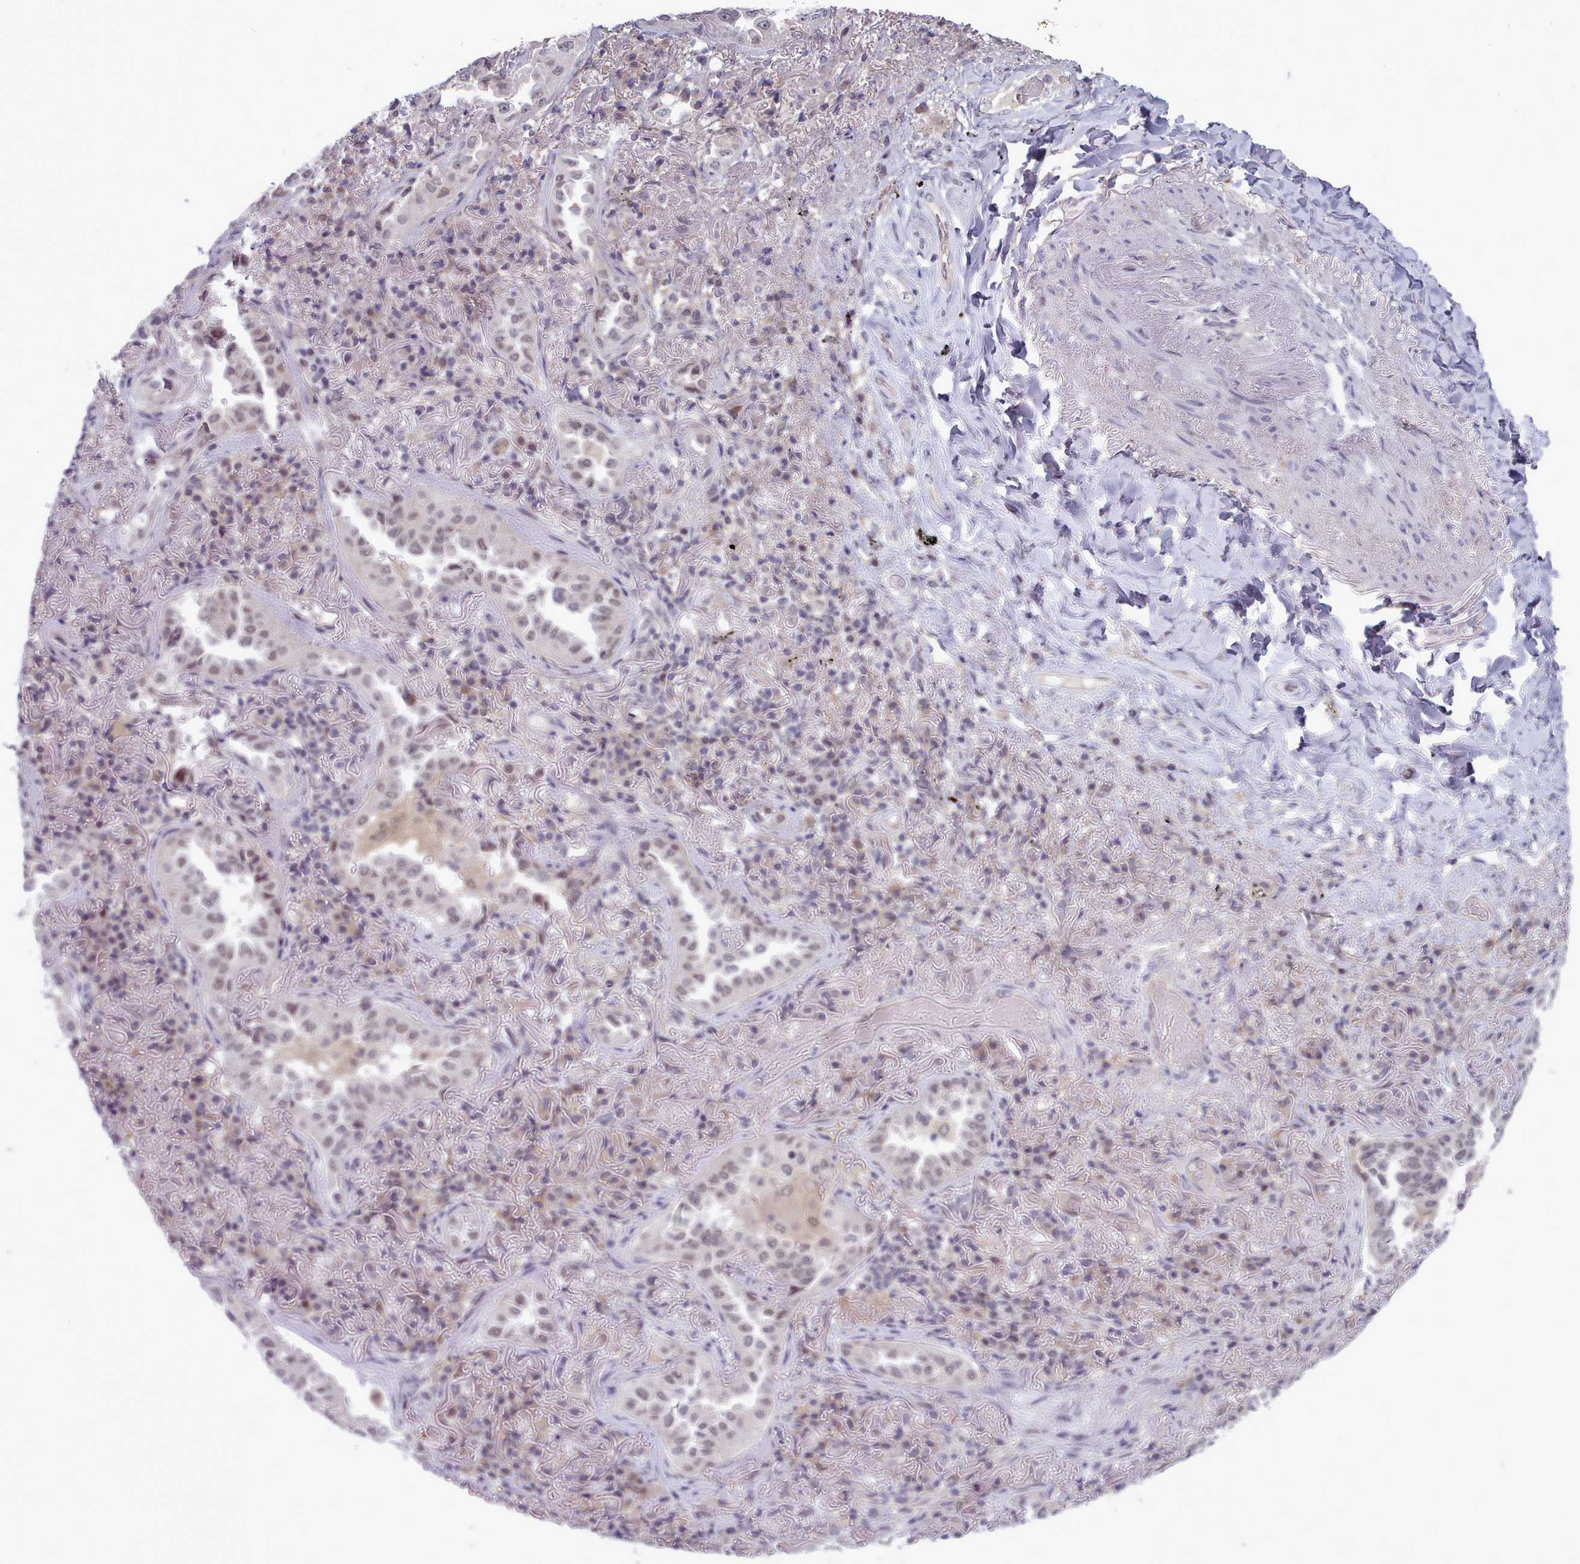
{"staining": {"intensity": "weak", "quantity": "25%-75%", "location": "nuclear"}, "tissue": "lung cancer", "cell_type": "Tumor cells", "image_type": "cancer", "snomed": [{"axis": "morphology", "description": "Adenocarcinoma, NOS"}, {"axis": "topography", "description": "Lung"}], "caption": "DAB (3,3'-diaminobenzidine) immunohistochemical staining of human lung cancer (adenocarcinoma) demonstrates weak nuclear protein expression in about 25%-75% of tumor cells. The staining was performed using DAB (3,3'-diaminobenzidine), with brown indicating positive protein expression. Nuclei are stained blue with hematoxylin.", "gene": "GINS1", "patient": {"sex": "female", "age": 69}}